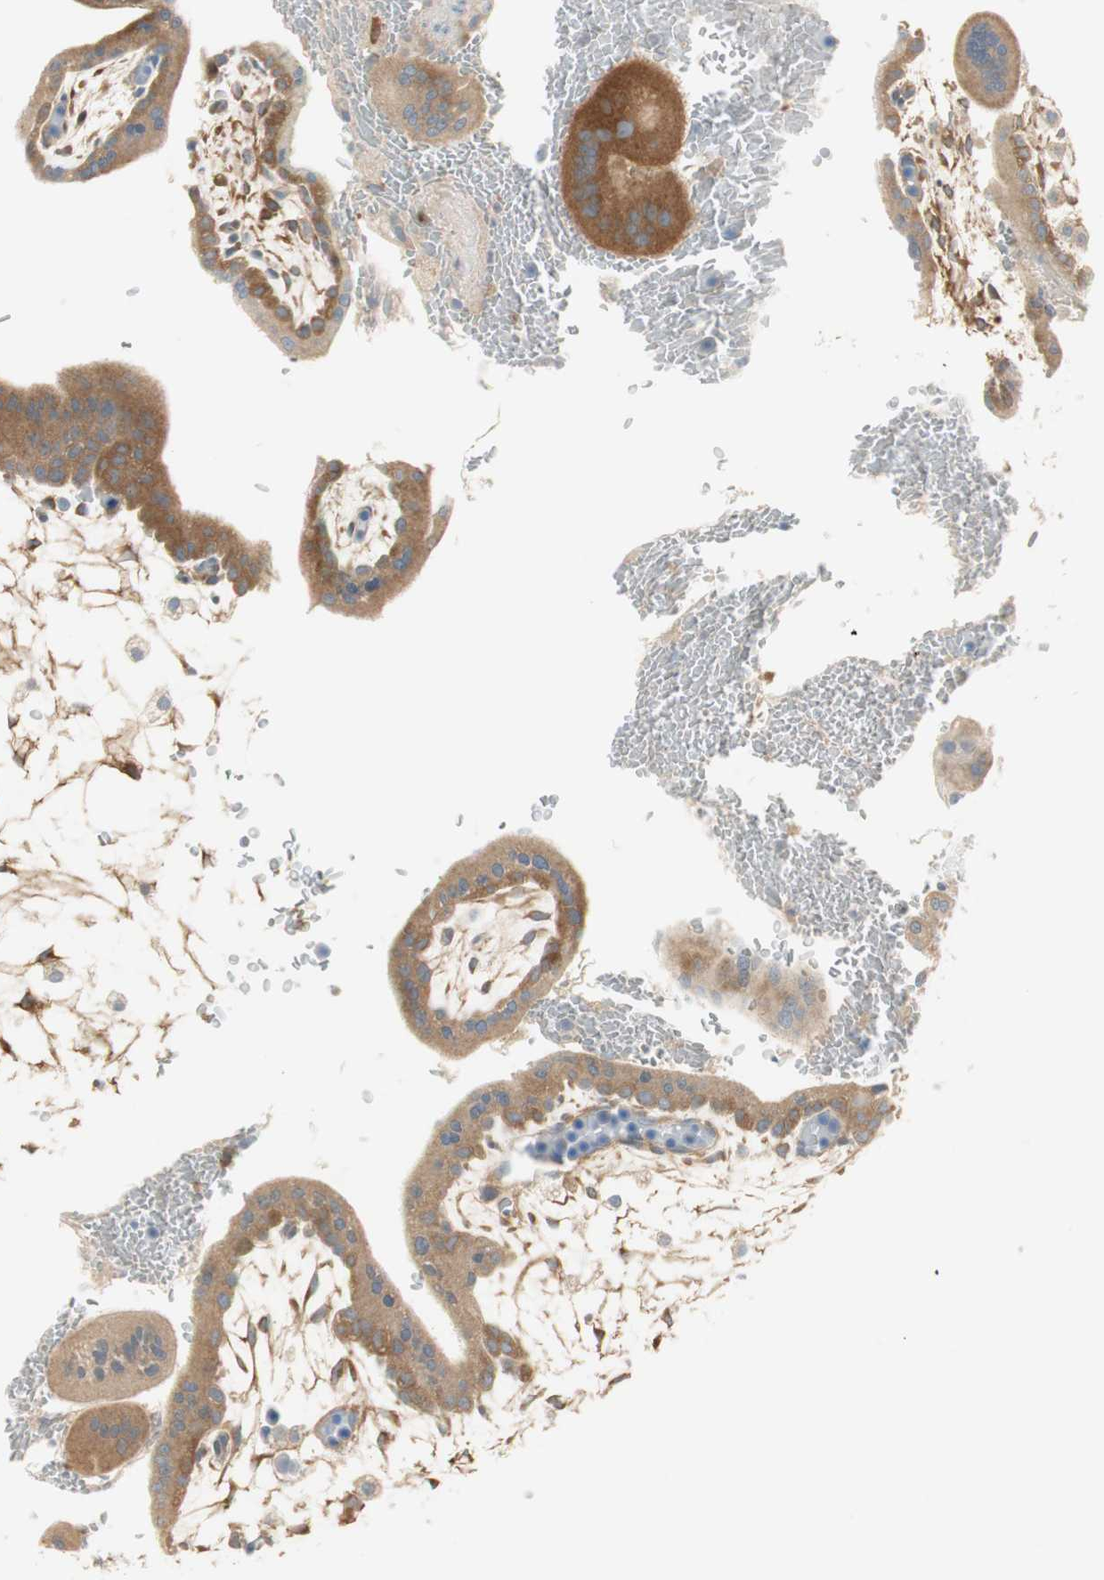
{"staining": {"intensity": "moderate", "quantity": ">75%", "location": "cytoplasmic/membranous"}, "tissue": "placenta", "cell_type": "Trophoblastic cells", "image_type": "normal", "snomed": [{"axis": "morphology", "description": "Normal tissue, NOS"}, {"axis": "topography", "description": "Placenta"}], "caption": "Immunohistochemistry (IHC) staining of unremarkable placenta, which exhibits medium levels of moderate cytoplasmic/membranous staining in about >75% of trophoblastic cells indicating moderate cytoplasmic/membranous protein expression. The staining was performed using DAB (brown) for protein detection and nuclei were counterstained in hematoxylin (blue).", "gene": "STON1", "patient": {"sex": "female", "age": 35}}